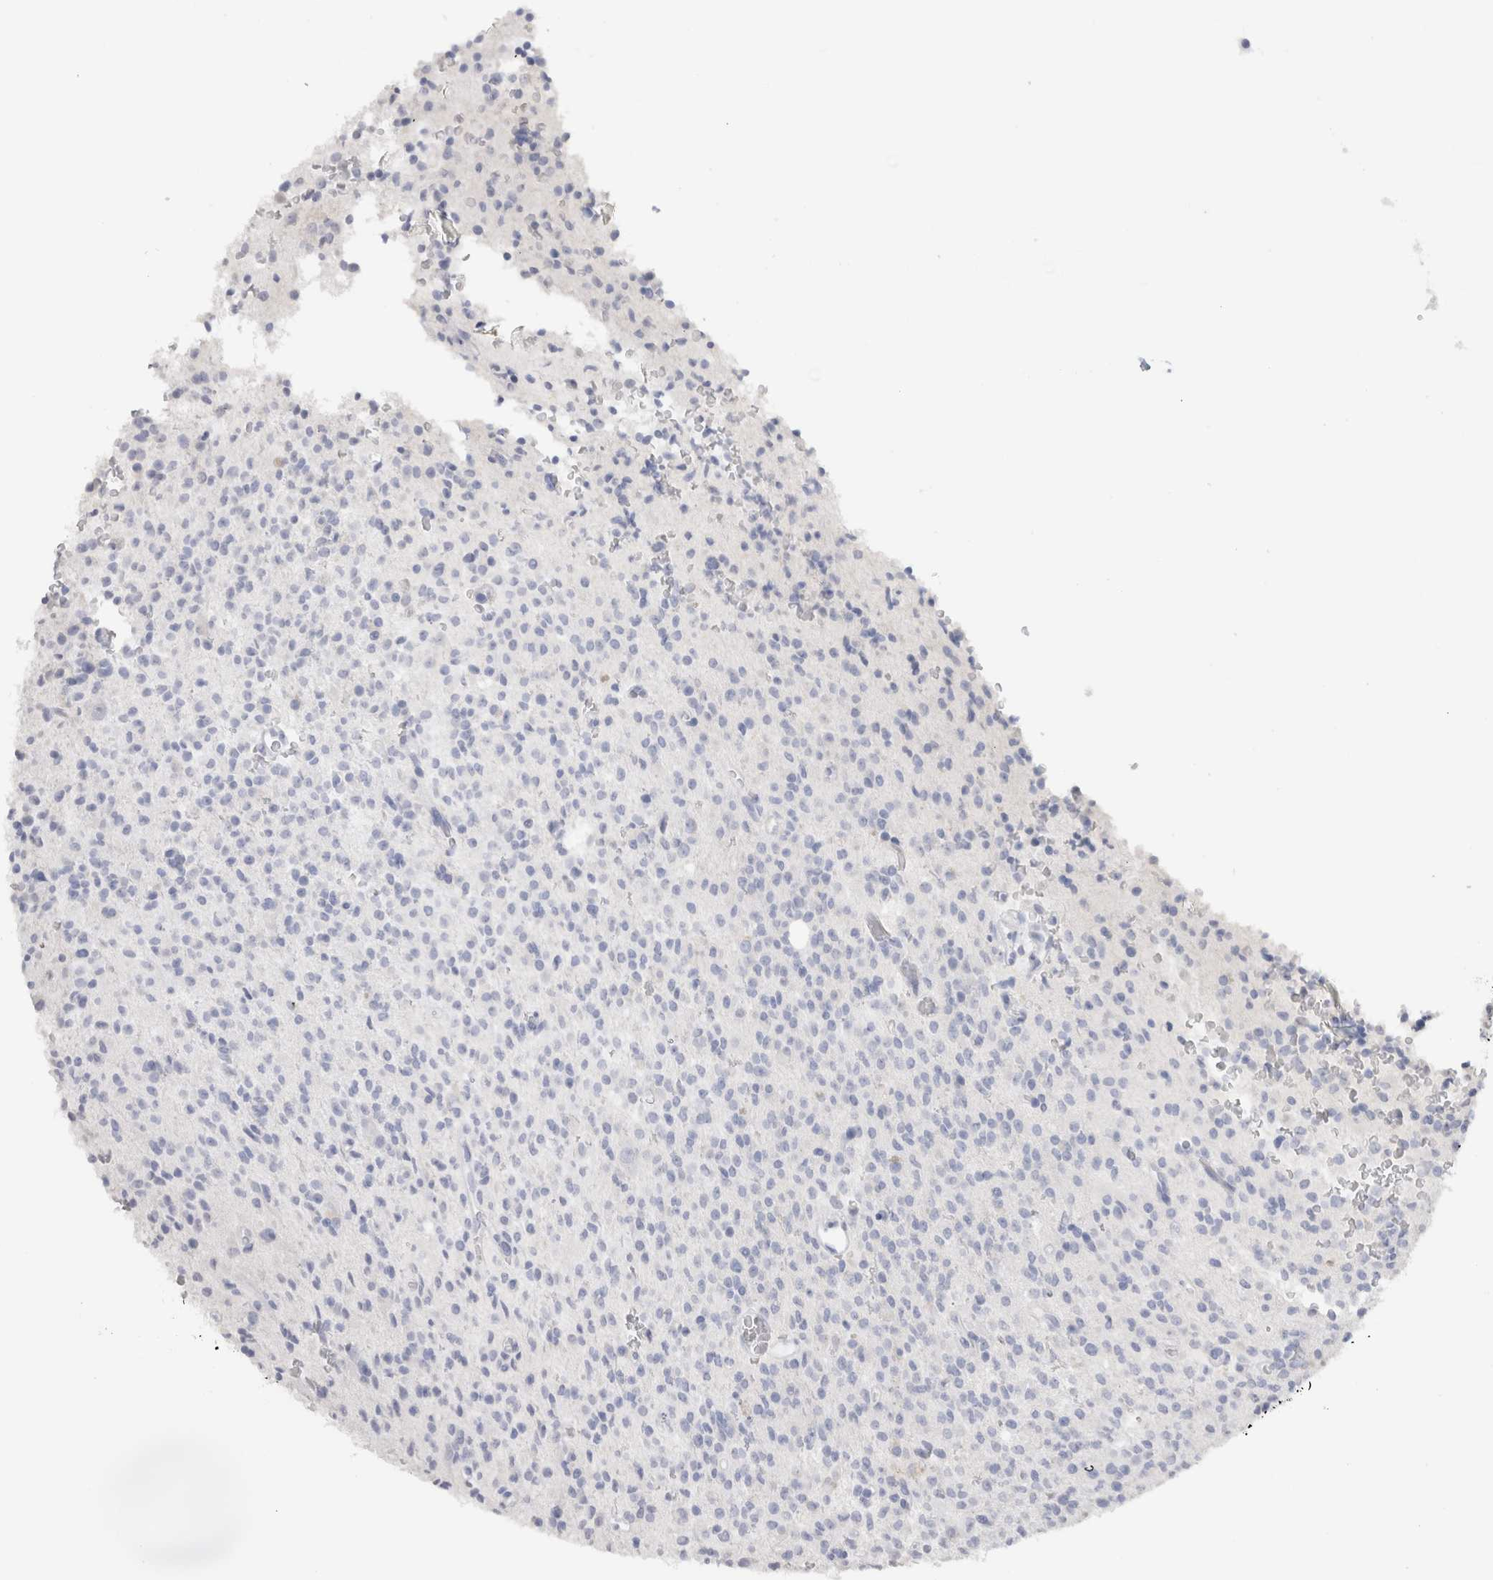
{"staining": {"intensity": "negative", "quantity": "none", "location": "none"}, "tissue": "glioma", "cell_type": "Tumor cells", "image_type": "cancer", "snomed": [{"axis": "morphology", "description": "Glioma, malignant, High grade"}, {"axis": "topography", "description": "Brain"}], "caption": "This is a image of immunohistochemistry (IHC) staining of glioma, which shows no expression in tumor cells.", "gene": "LAMP3", "patient": {"sex": "male", "age": 34}}